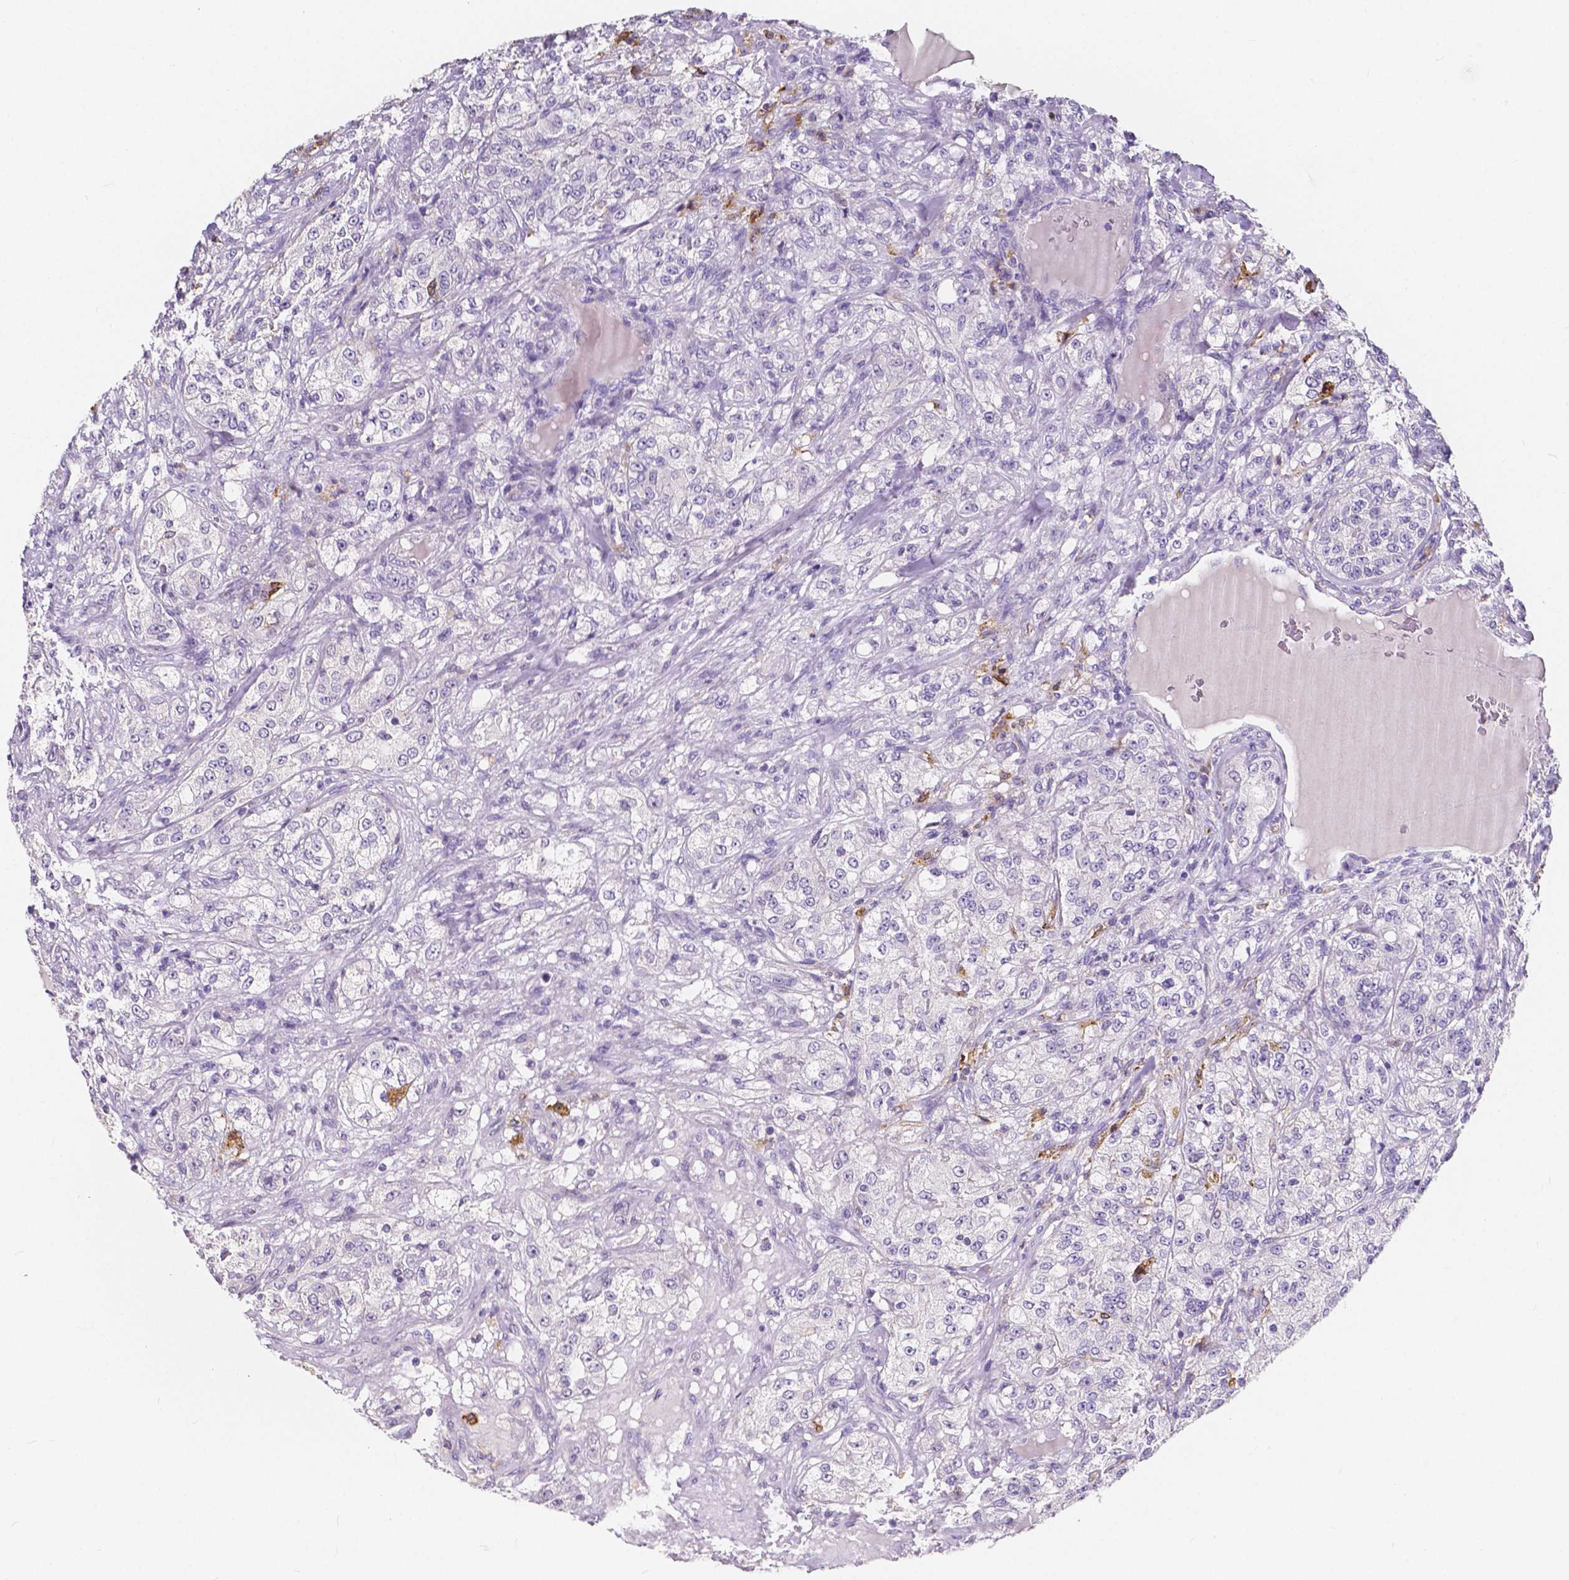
{"staining": {"intensity": "negative", "quantity": "none", "location": "none"}, "tissue": "renal cancer", "cell_type": "Tumor cells", "image_type": "cancer", "snomed": [{"axis": "morphology", "description": "Adenocarcinoma, NOS"}, {"axis": "topography", "description": "Kidney"}], "caption": "Immunohistochemistry (IHC) photomicrograph of neoplastic tissue: adenocarcinoma (renal) stained with DAB (3,3'-diaminobenzidine) reveals no significant protein expression in tumor cells.", "gene": "ACP5", "patient": {"sex": "female", "age": 63}}